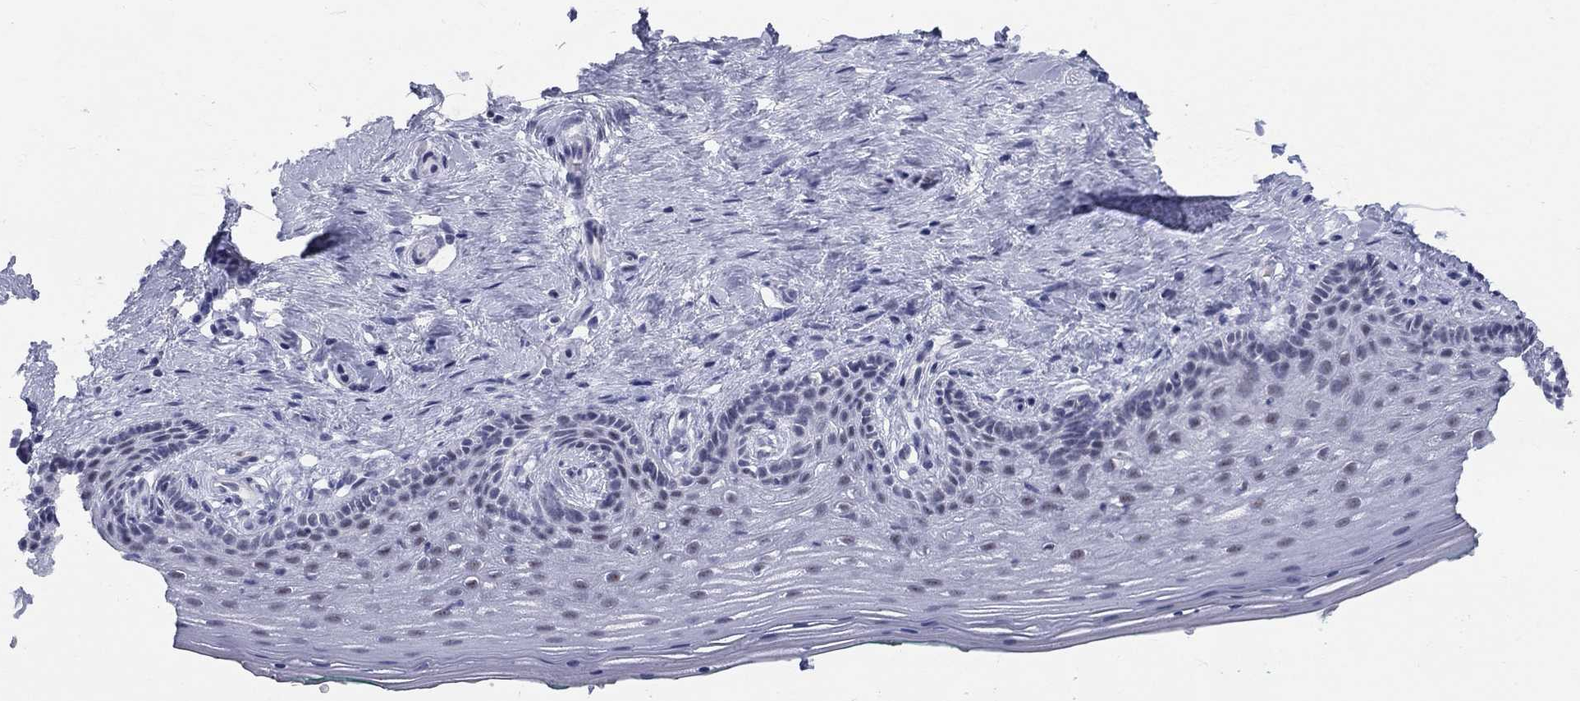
{"staining": {"intensity": "negative", "quantity": "none", "location": "none"}, "tissue": "vagina", "cell_type": "Squamous epithelial cells", "image_type": "normal", "snomed": [{"axis": "morphology", "description": "Normal tissue, NOS"}, {"axis": "topography", "description": "Vagina"}], "caption": "An immunohistochemistry (IHC) photomicrograph of unremarkable vagina is shown. There is no staining in squamous epithelial cells of vagina. (Stains: DAB immunohistochemistry with hematoxylin counter stain, Microscopy: brightfield microscopy at high magnification).", "gene": "DMTN", "patient": {"sex": "female", "age": 45}}